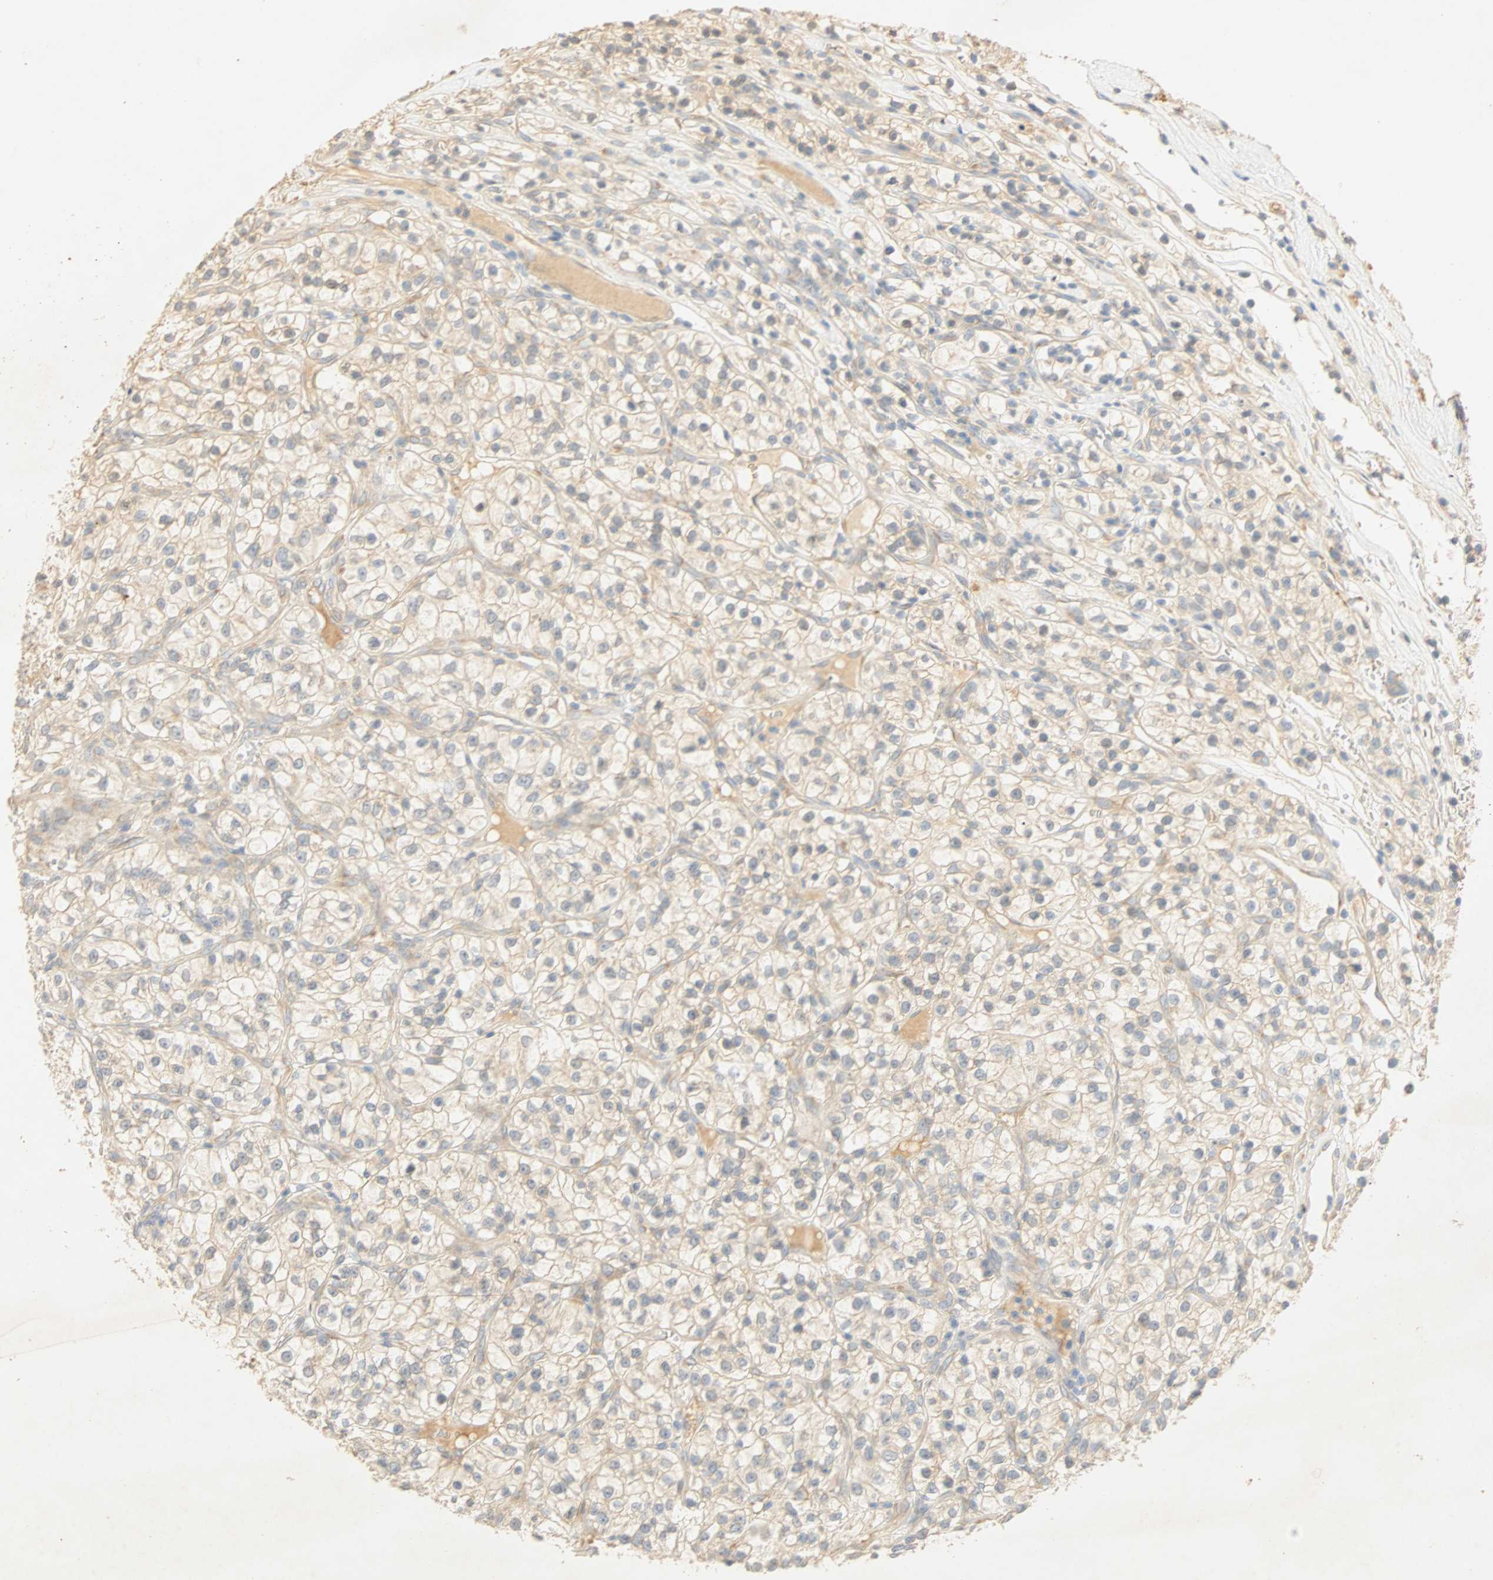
{"staining": {"intensity": "negative", "quantity": "none", "location": "none"}, "tissue": "renal cancer", "cell_type": "Tumor cells", "image_type": "cancer", "snomed": [{"axis": "morphology", "description": "Adenocarcinoma, NOS"}, {"axis": "topography", "description": "Kidney"}], "caption": "Histopathology image shows no significant protein expression in tumor cells of renal cancer (adenocarcinoma).", "gene": "SELENBP1", "patient": {"sex": "female", "age": 57}}